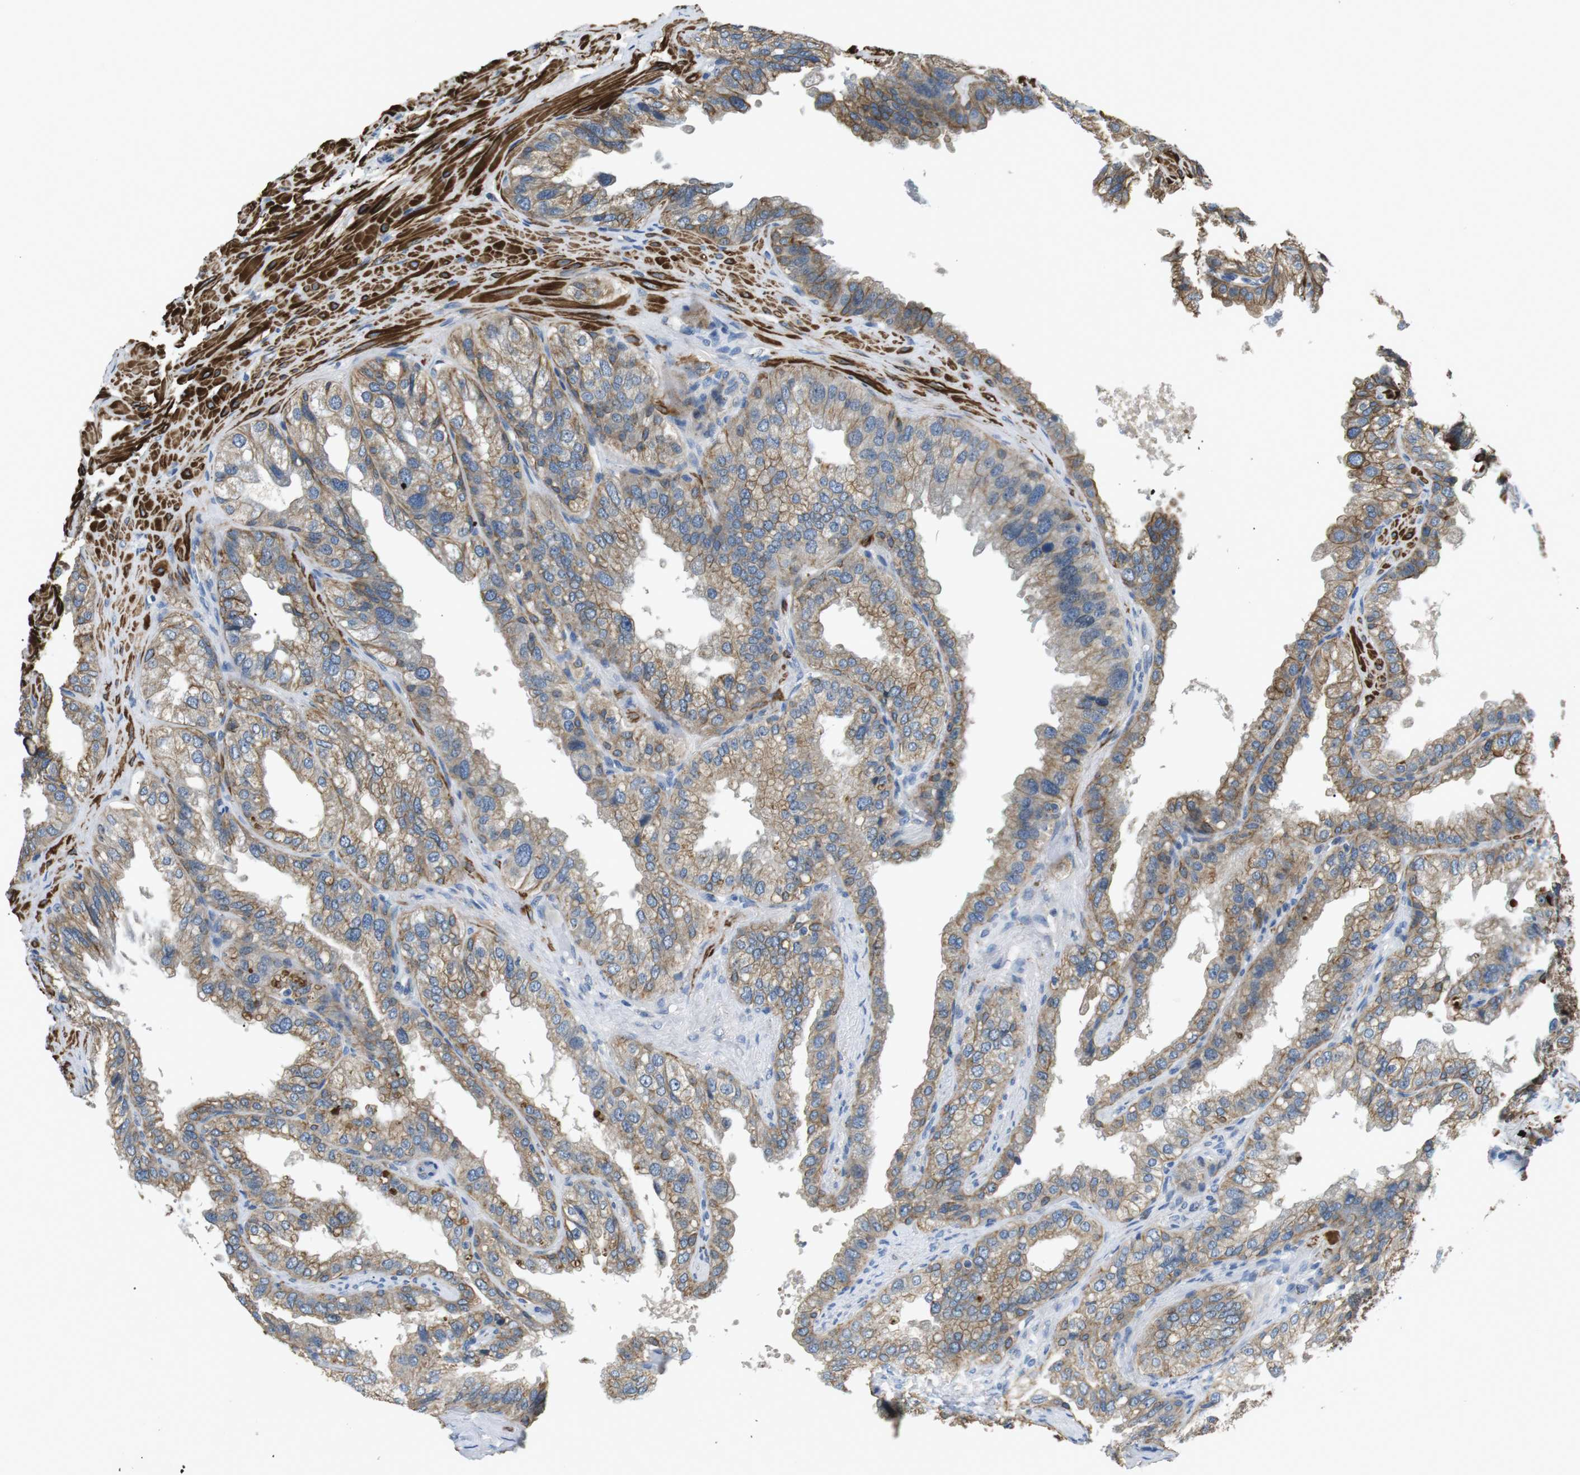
{"staining": {"intensity": "moderate", "quantity": ">75%", "location": "cytoplasmic/membranous"}, "tissue": "seminal vesicle", "cell_type": "Glandular cells", "image_type": "normal", "snomed": [{"axis": "morphology", "description": "Normal tissue, NOS"}, {"axis": "topography", "description": "Seminal veicle"}], "caption": "This histopathology image demonstrates IHC staining of normal seminal vesicle, with medium moderate cytoplasmic/membranous positivity in approximately >75% of glandular cells.", "gene": "UNC5CL", "patient": {"sex": "male", "age": 68}}